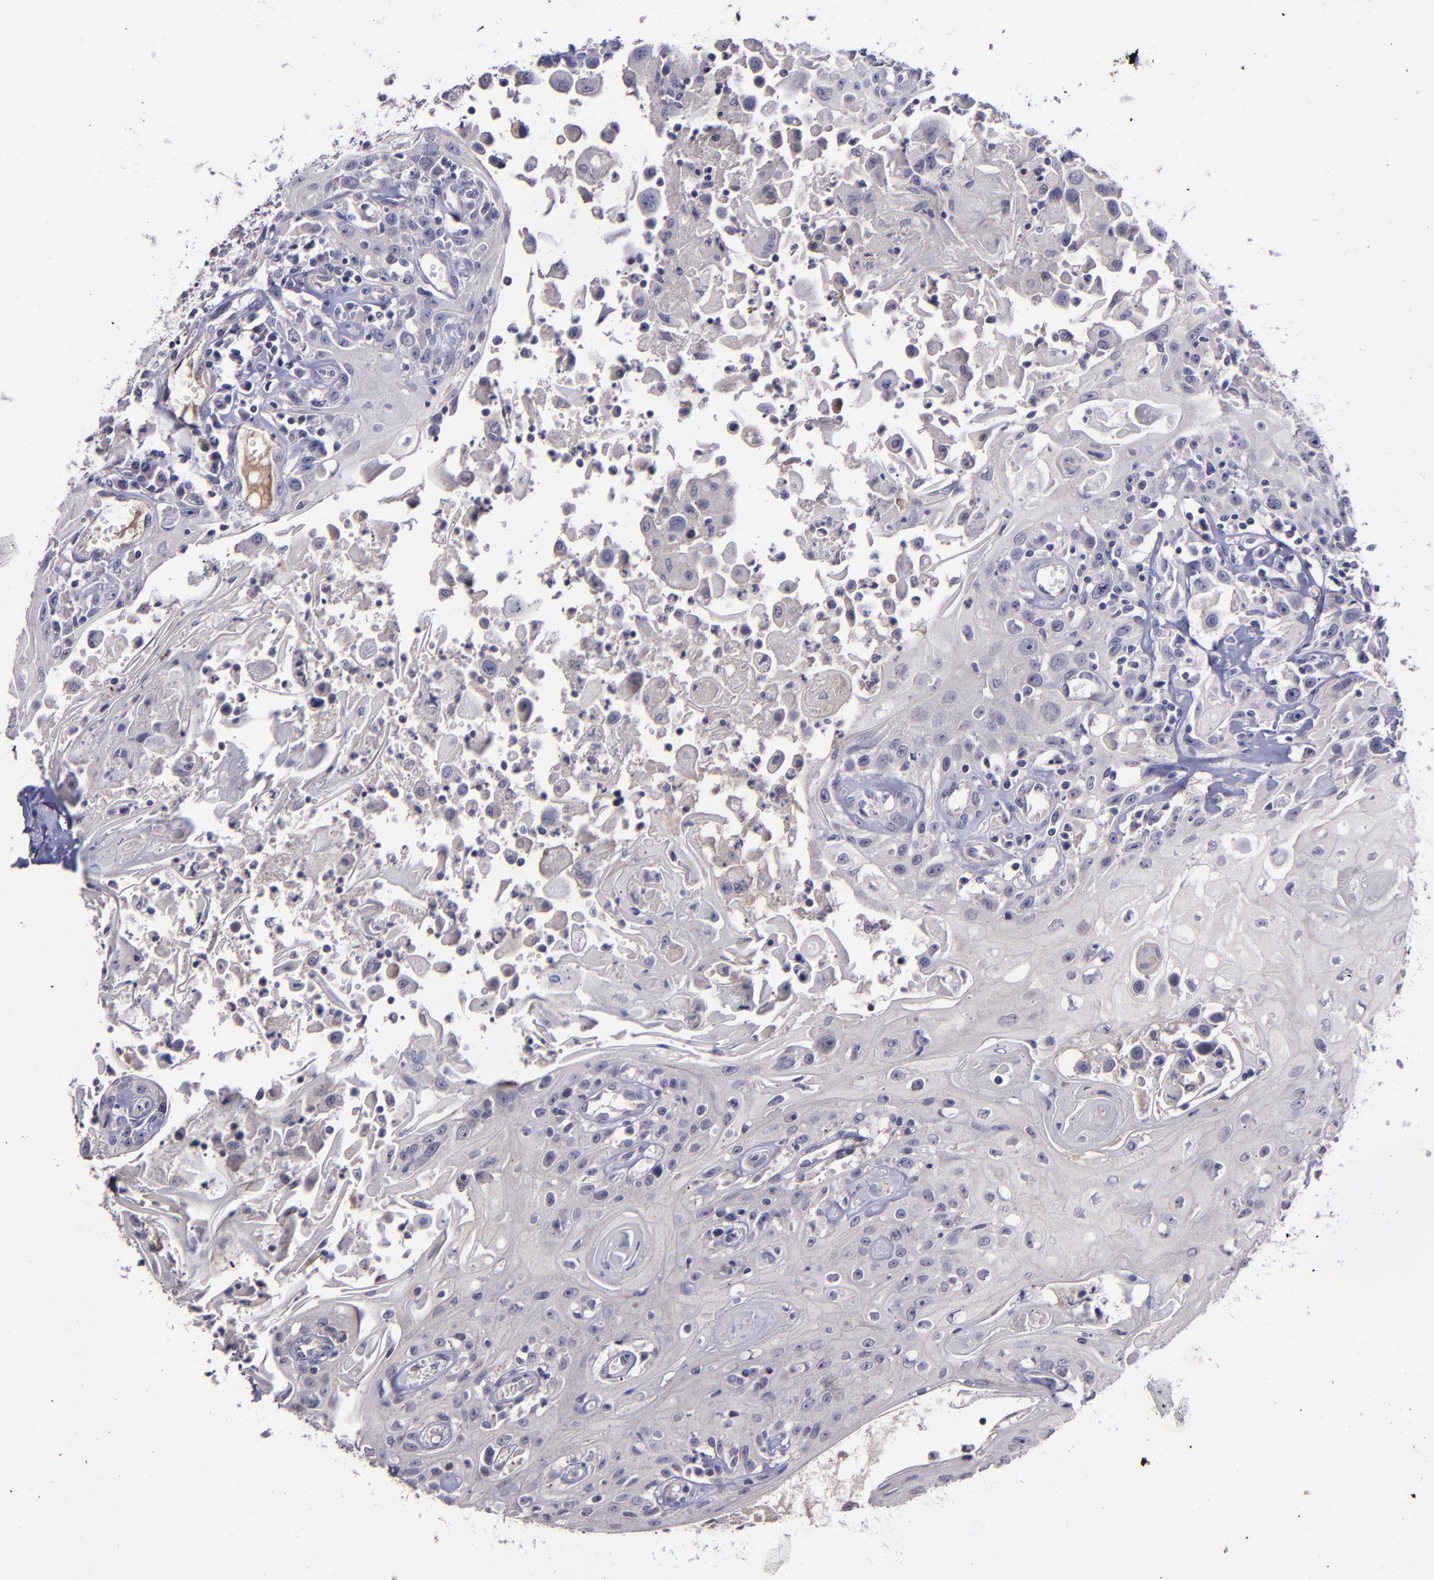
{"staining": {"intensity": "negative", "quantity": "none", "location": "none"}, "tissue": "head and neck cancer", "cell_type": "Tumor cells", "image_type": "cancer", "snomed": [{"axis": "morphology", "description": "Squamous cell carcinoma, NOS"}, {"axis": "topography", "description": "Oral tissue"}, {"axis": "topography", "description": "Head-Neck"}], "caption": "Immunohistochemistry (IHC) image of neoplastic tissue: head and neck cancer (squamous cell carcinoma) stained with DAB displays no significant protein expression in tumor cells.", "gene": "MASP1", "patient": {"sex": "female", "age": 76}}